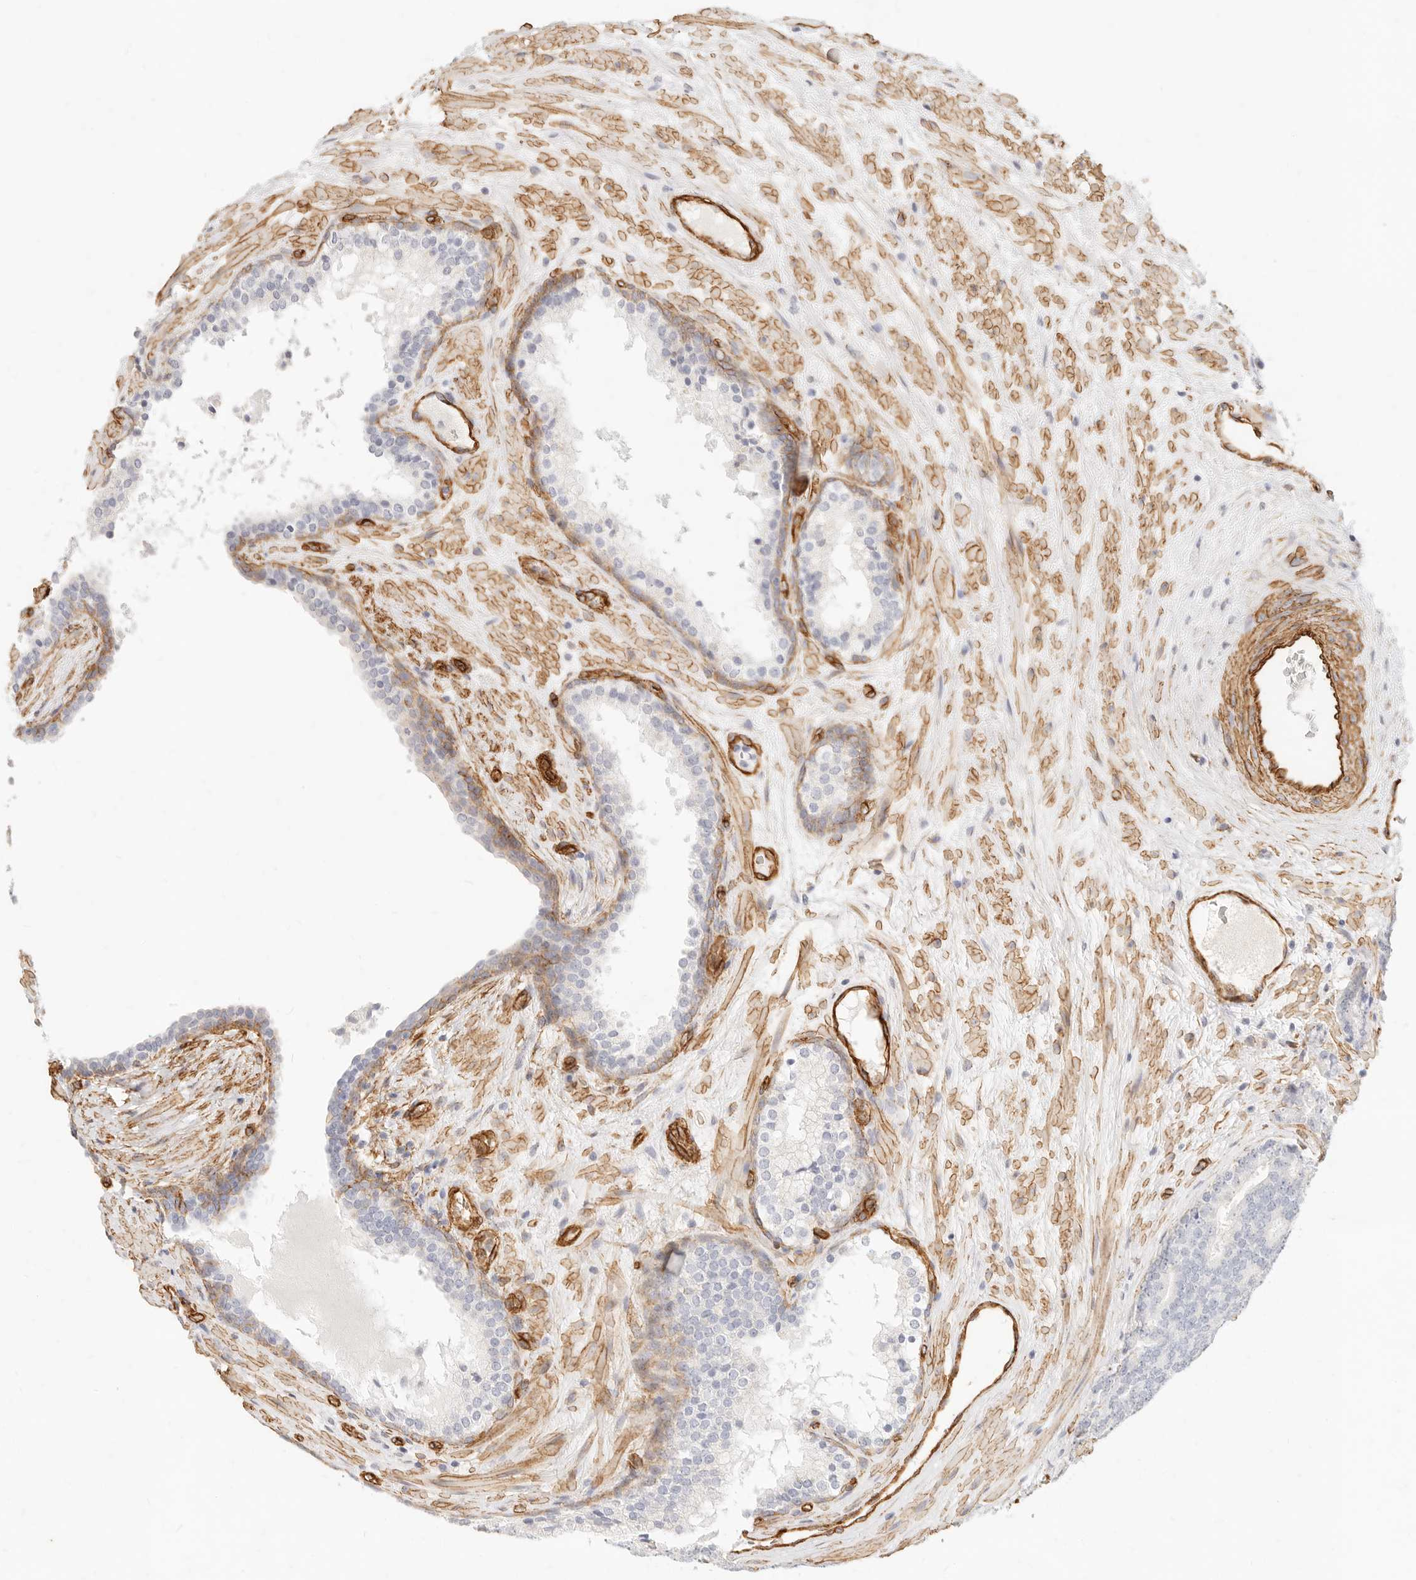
{"staining": {"intensity": "negative", "quantity": "none", "location": "none"}, "tissue": "prostate cancer", "cell_type": "Tumor cells", "image_type": "cancer", "snomed": [{"axis": "morphology", "description": "Adenocarcinoma, High grade"}, {"axis": "topography", "description": "Prostate"}], "caption": "A high-resolution image shows immunohistochemistry staining of prostate cancer (adenocarcinoma (high-grade)), which exhibits no significant positivity in tumor cells.", "gene": "NUS1", "patient": {"sex": "male", "age": 56}}